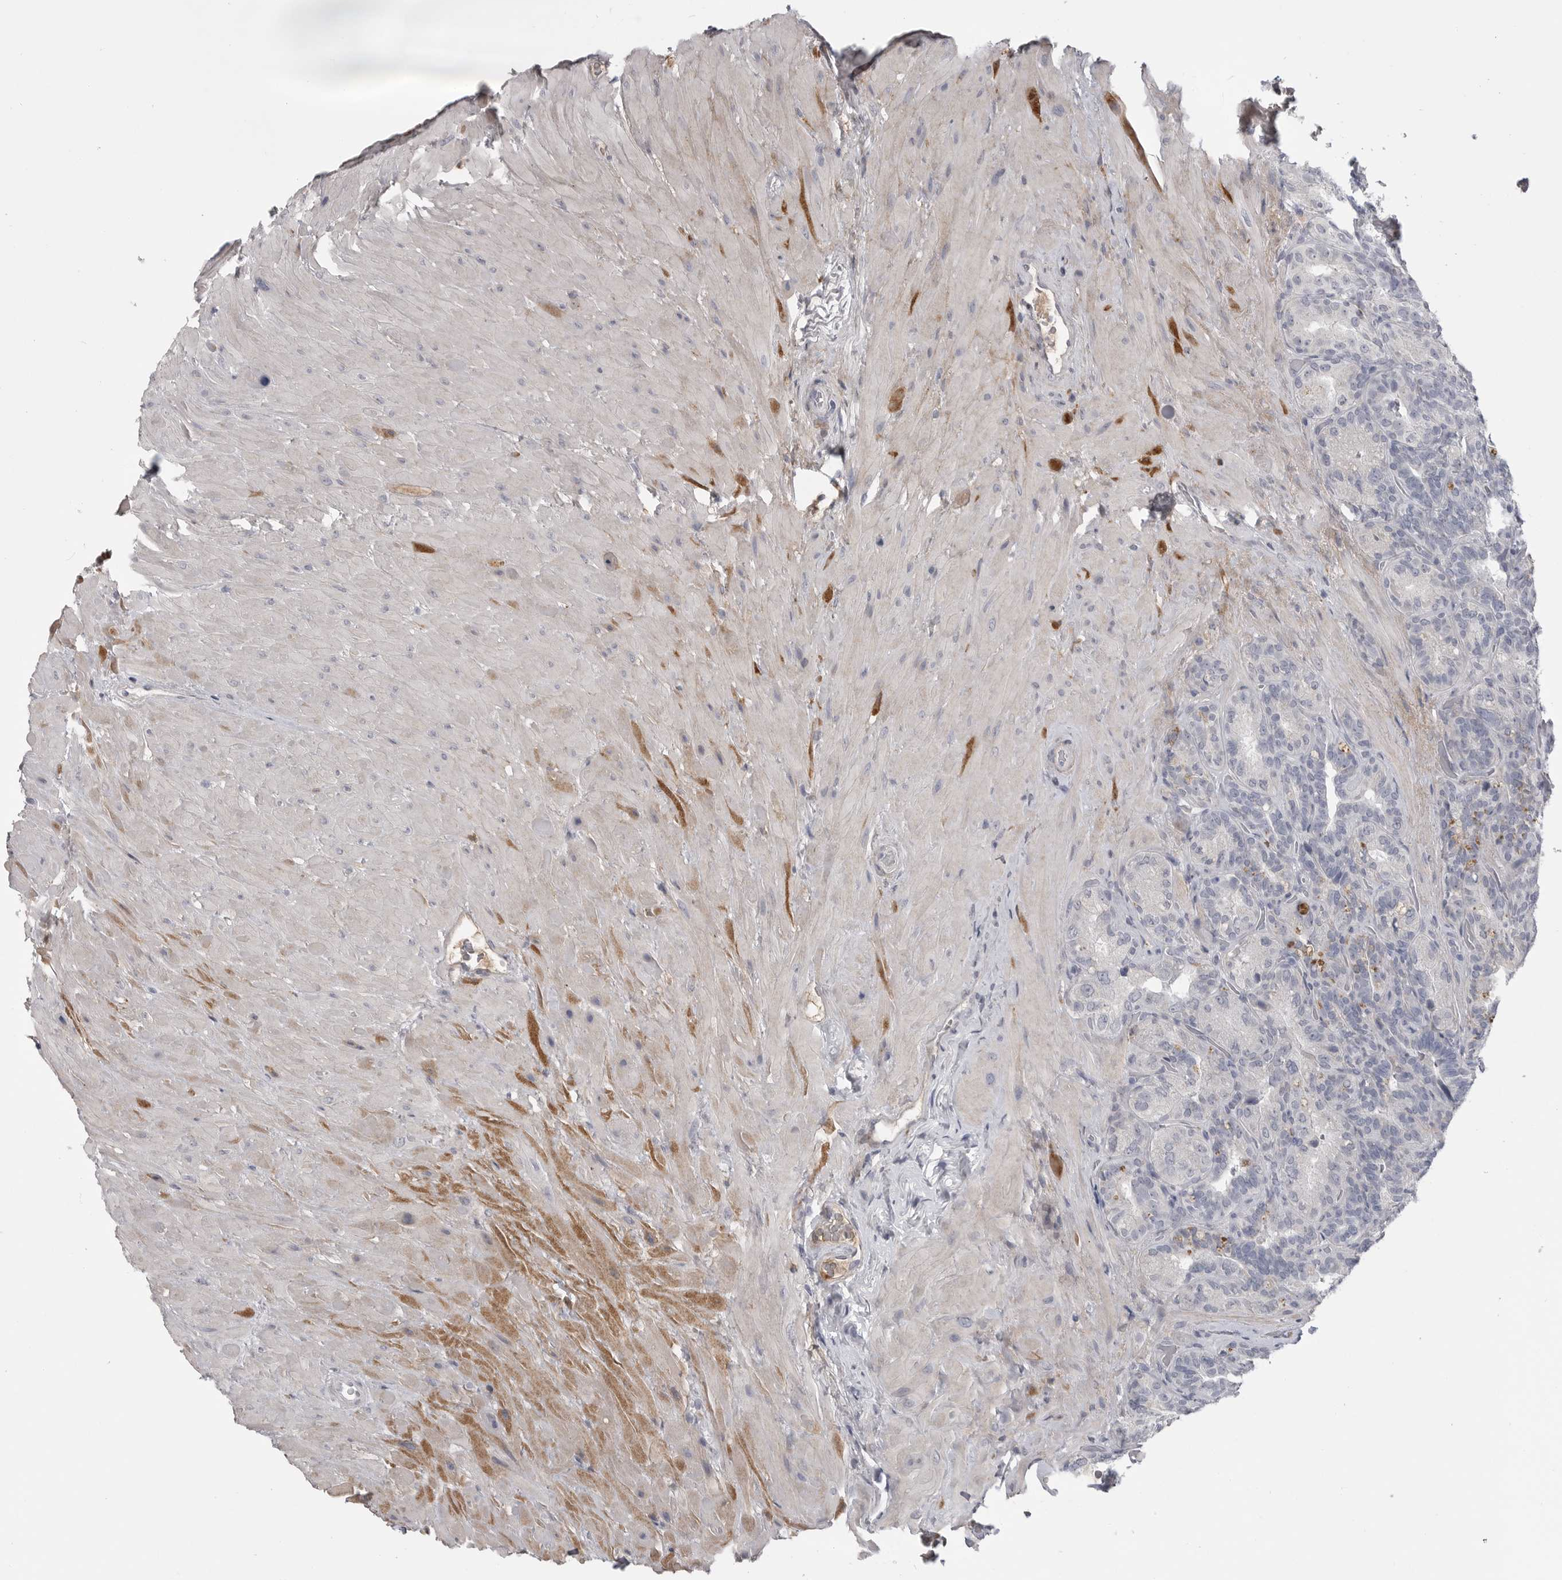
{"staining": {"intensity": "negative", "quantity": "none", "location": "none"}, "tissue": "seminal vesicle", "cell_type": "Glandular cells", "image_type": "normal", "snomed": [{"axis": "morphology", "description": "Normal tissue, NOS"}, {"axis": "topography", "description": "Prostate"}, {"axis": "topography", "description": "Seminal veicle"}], "caption": "An image of human seminal vesicle is negative for staining in glandular cells.", "gene": "SERPING1", "patient": {"sex": "male", "age": 67}}